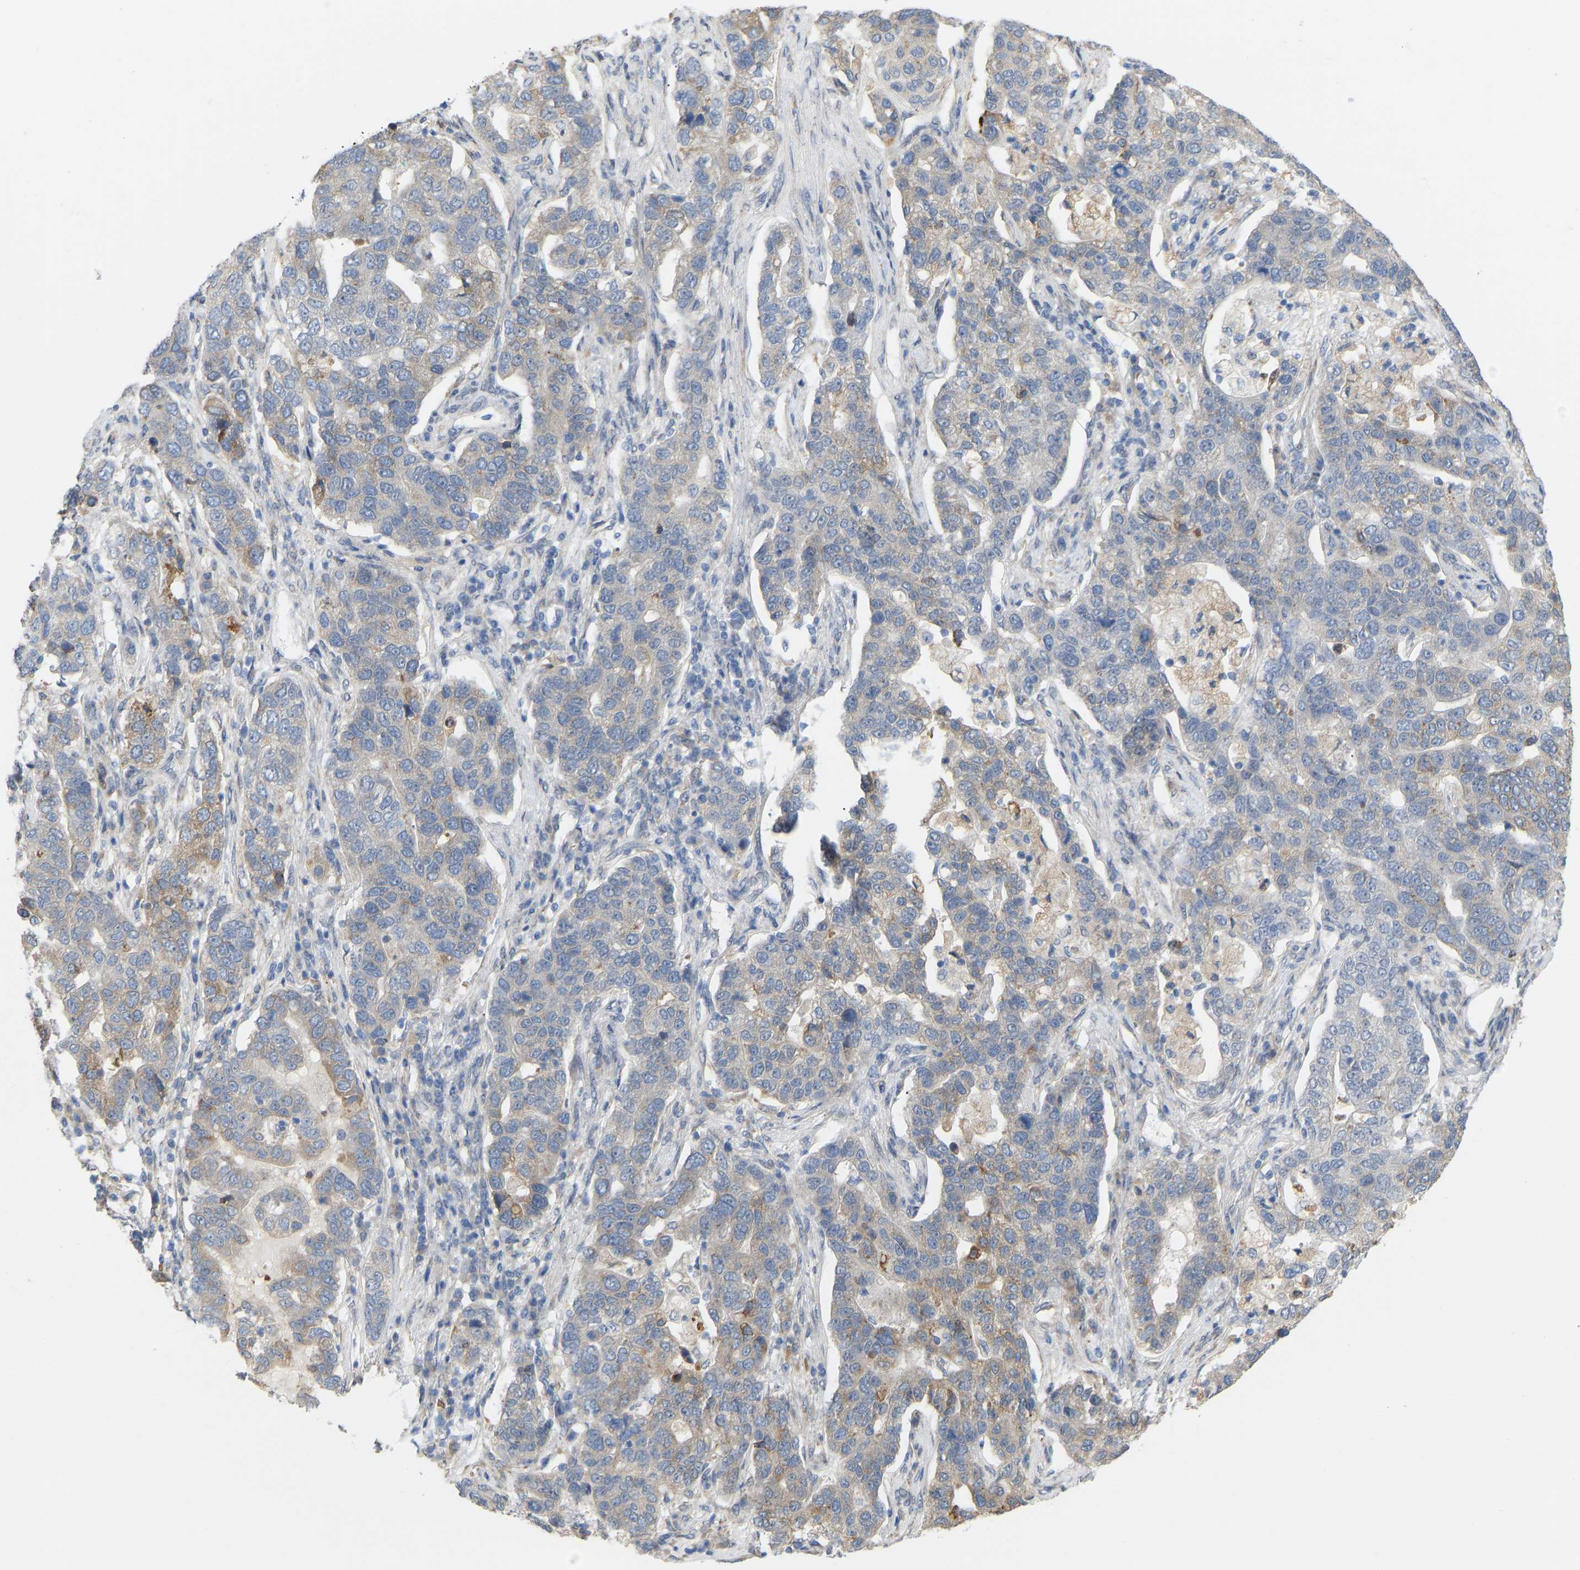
{"staining": {"intensity": "moderate", "quantity": "<25%", "location": "cytoplasmic/membranous"}, "tissue": "pancreatic cancer", "cell_type": "Tumor cells", "image_type": "cancer", "snomed": [{"axis": "morphology", "description": "Adenocarcinoma, NOS"}, {"axis": "topography", "description": "Pancreas"}], "caption": "Pancreatic cancer (adenocarcinoma) stained with immunohistochemistry (IHC) reveals moderate cytoplasmic/membranous positivity in about <25% of tumor cells.", "gene": "BEND3", "patient": {"sex": "female", "age": 61}}